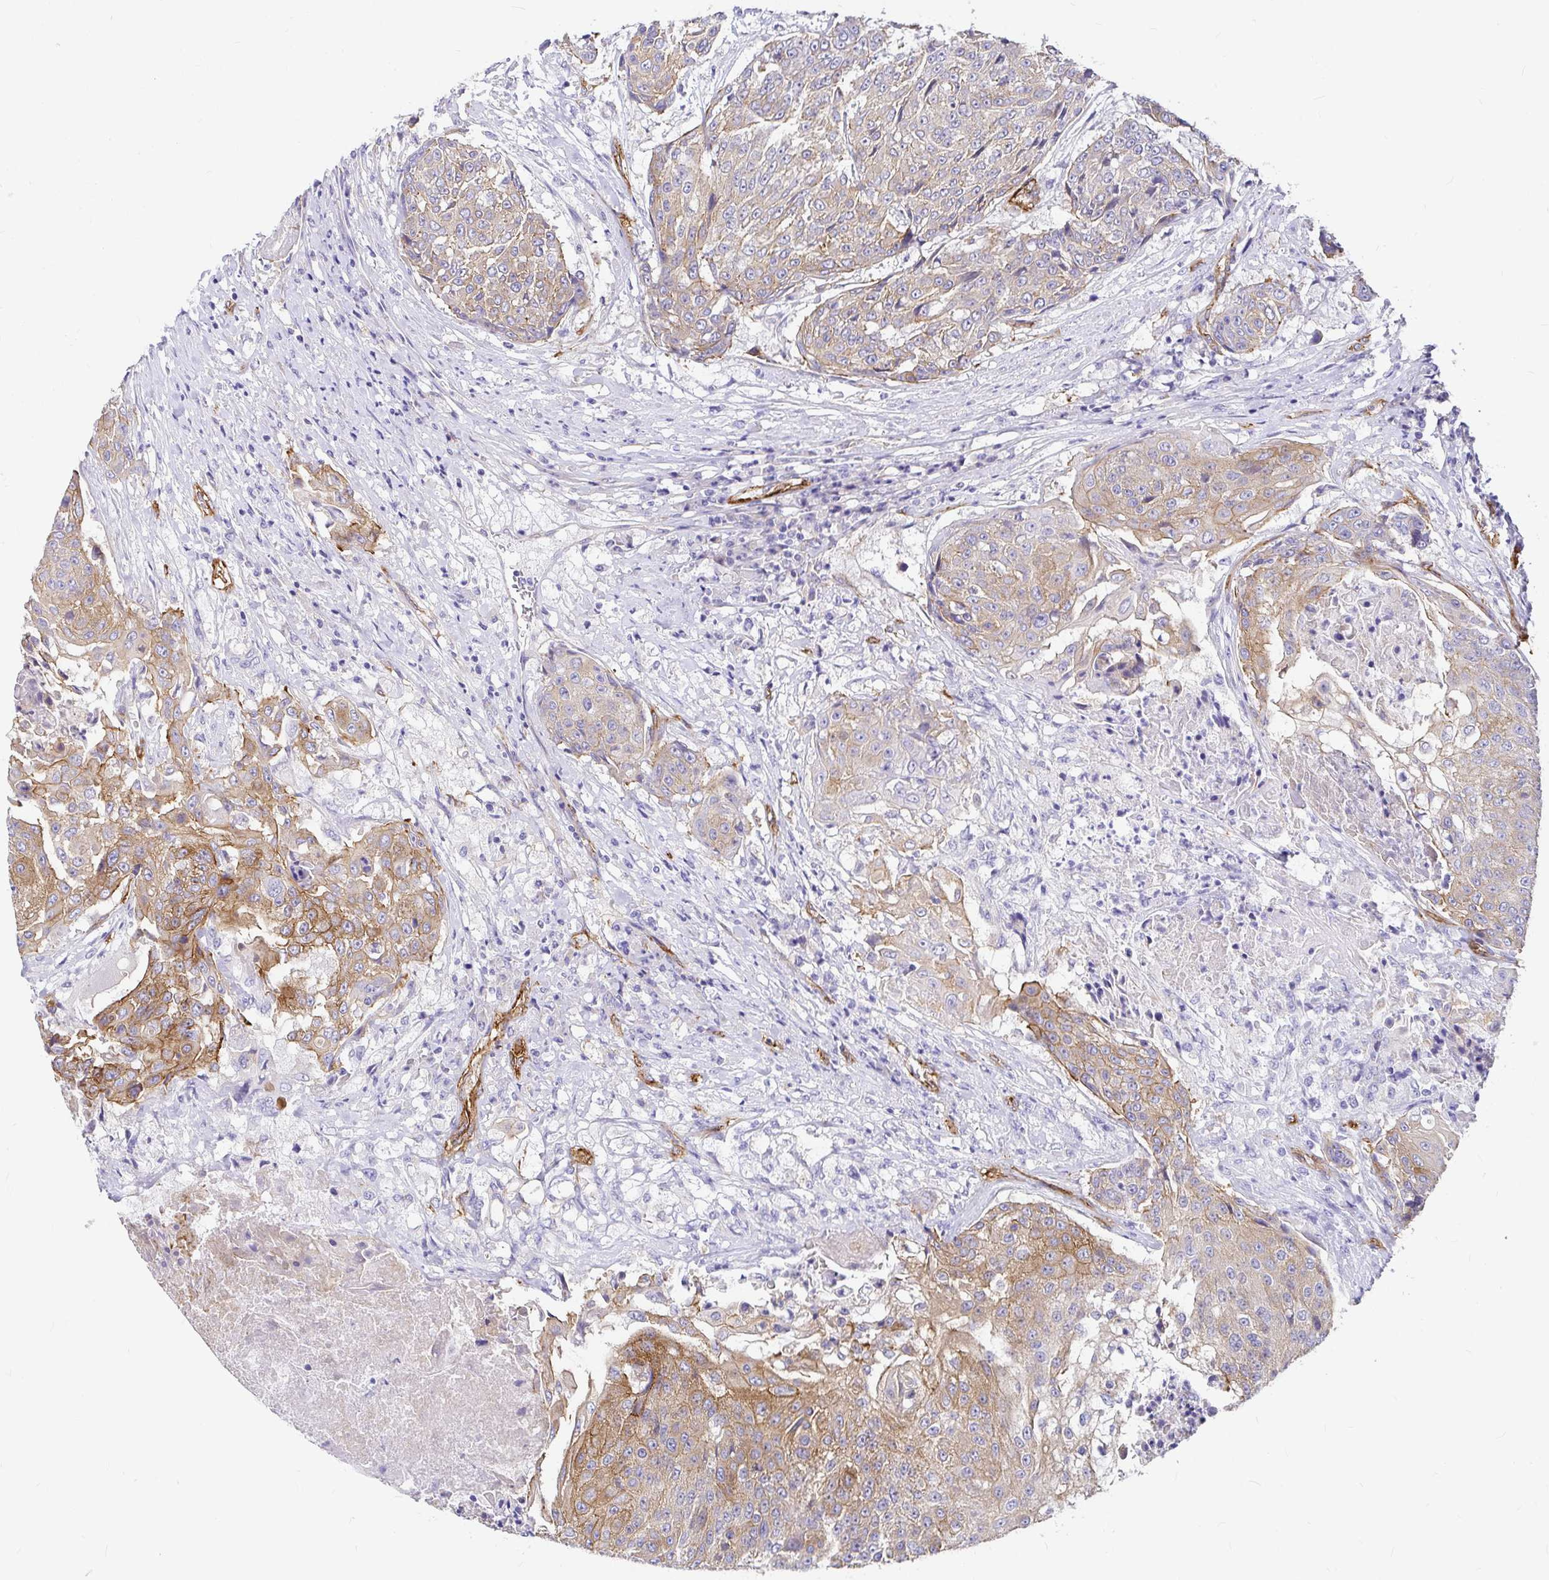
{"staining": {"intensity": "moderate", "quantity": "25%-75%", "location": "cytoplasmic/membranous"}, "tissue": "urothelial cancer", "cell_type": "Tumor cells", "image_type": "cancer", "snomed": [{"axis": "morphology", "description": "Urothelial carcinoma, High grade"}, {"axis": "topography", "description": "Urinary bladder"}], "caption": "This photomicrograph displays urothelial cancer stained with immunohistochemistry (IHC) to label a protein in brown. The cytoplasmic/membranous of tumor cells show moderate positivity for the protein. Nuclei are counter-stained blue.", "gene": "MYO1B", "patient": {"sex": "female", "age": 63}}